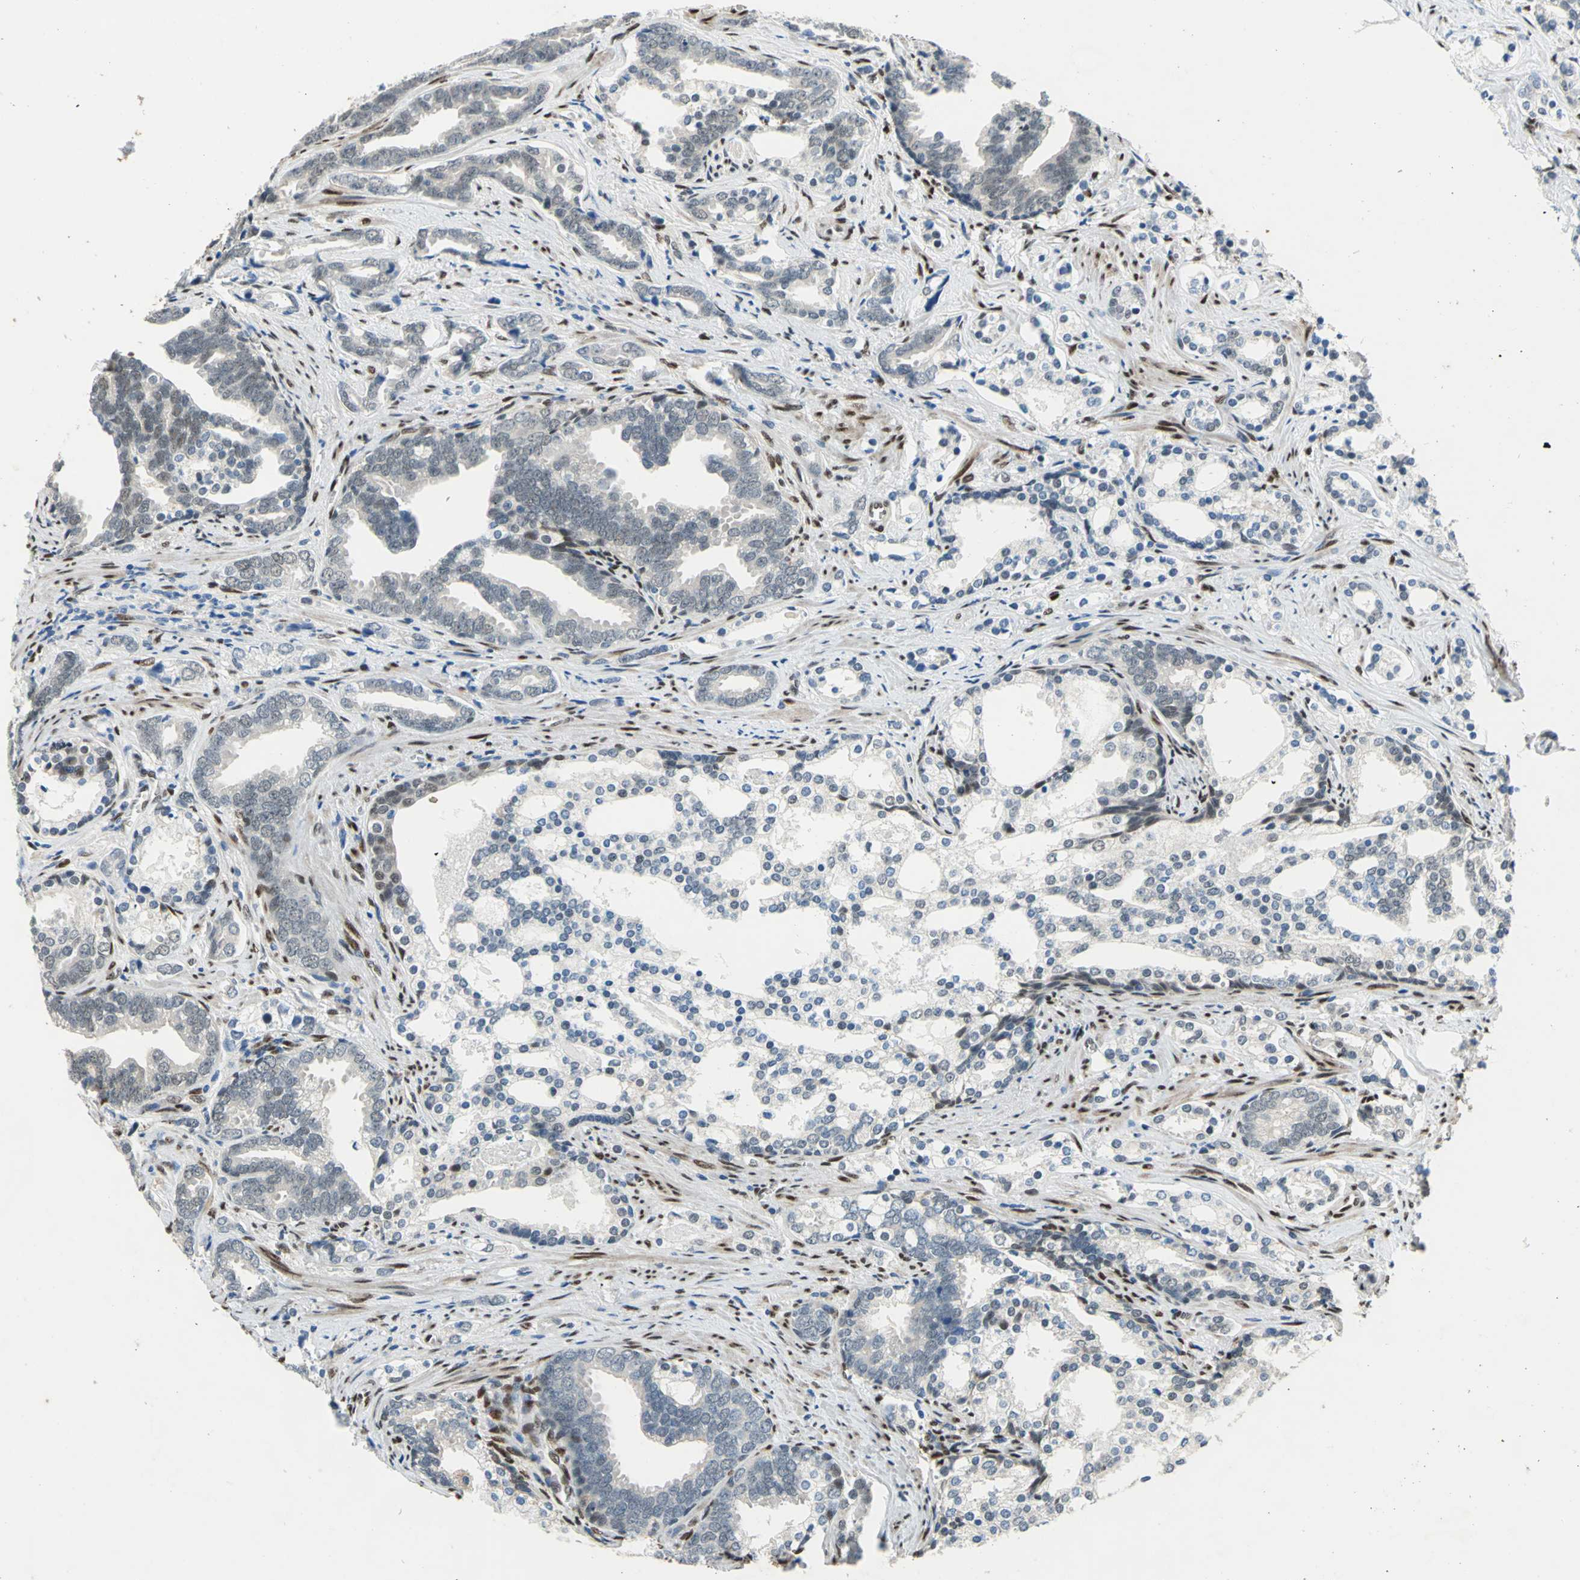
{"staining": {"intensity": "weak", "quantity": "<25%", "location": "cytoplasmic/membranous"}, "tissue": "prostate cancer", "cell_type": "Tumor cells", "image_type": "cancer", "snomed": [{"axis": "morphology", "description": "Adenocarcinoma, Medium grade"}, {"axis": "topography", "description": "Prostate"}], "caption": "This is an immunohistochemistry (IHC) micrograph of human prostate cancer (medium-grade adenocarcinoma). There is no positivity in tumor cells.", "gene": "RBFOX2", "patient": {"sex": "male", "age": 67}}